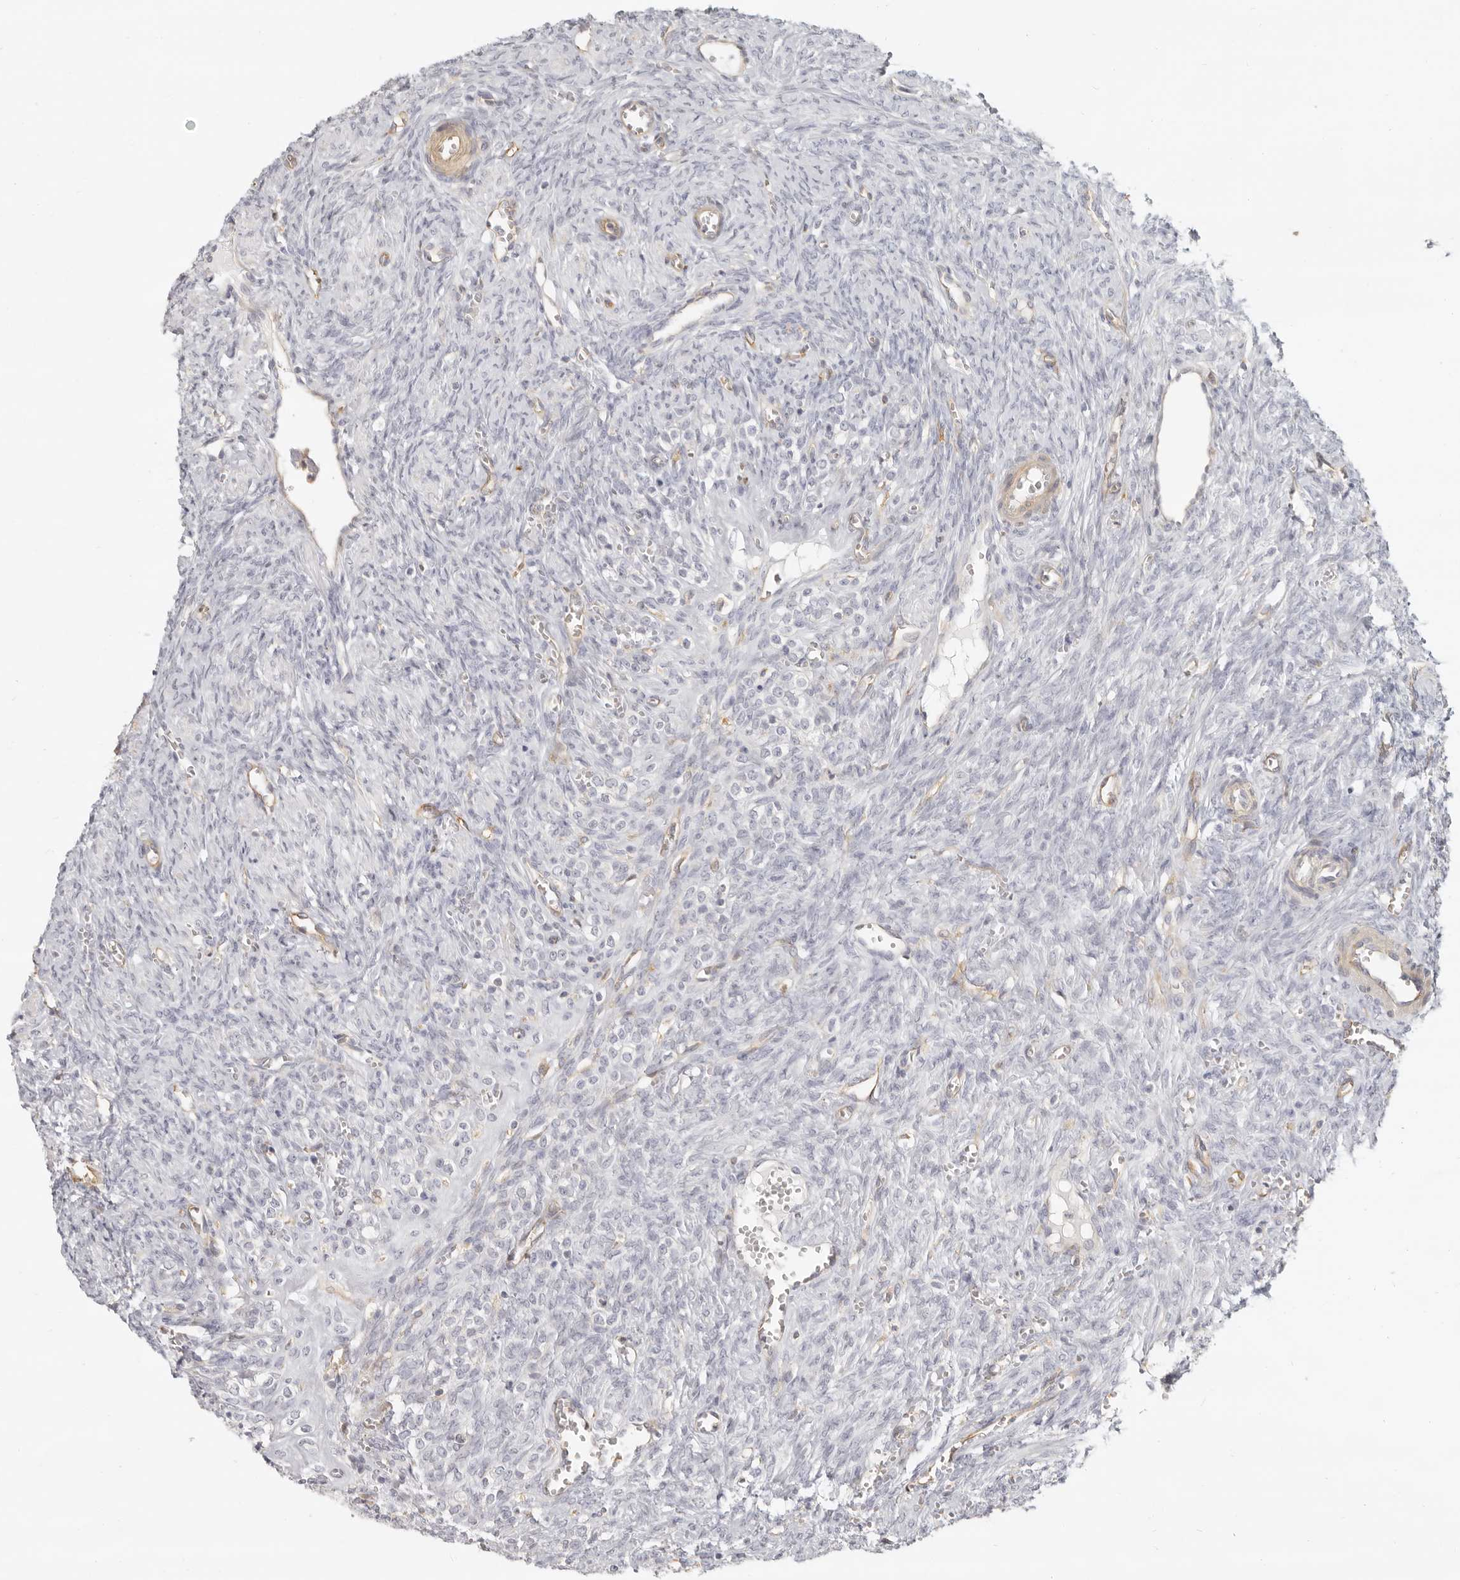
{"staining": {"intensity": "negative", "quantity": "none", "location": "none"}, "tissue": "ovary", "cell_type": "Ovarian stroma cells", "image_type": "normal", "snomed": [{"axis": "morphology", "description": "Normal tissue, NOS"}, {"axis": "topography", "description": "Ovary"}], "caption": "Image shows no significant protein positivity in ovarian stroma cells of unremarkable ovary. (DAB (3,3'-diaminobenzidine) immunohistochemistry (IHC) with hematoxylin counter stain).", "gene": "NIBAN1", "patient": {"sex": "female", "age": 41}}